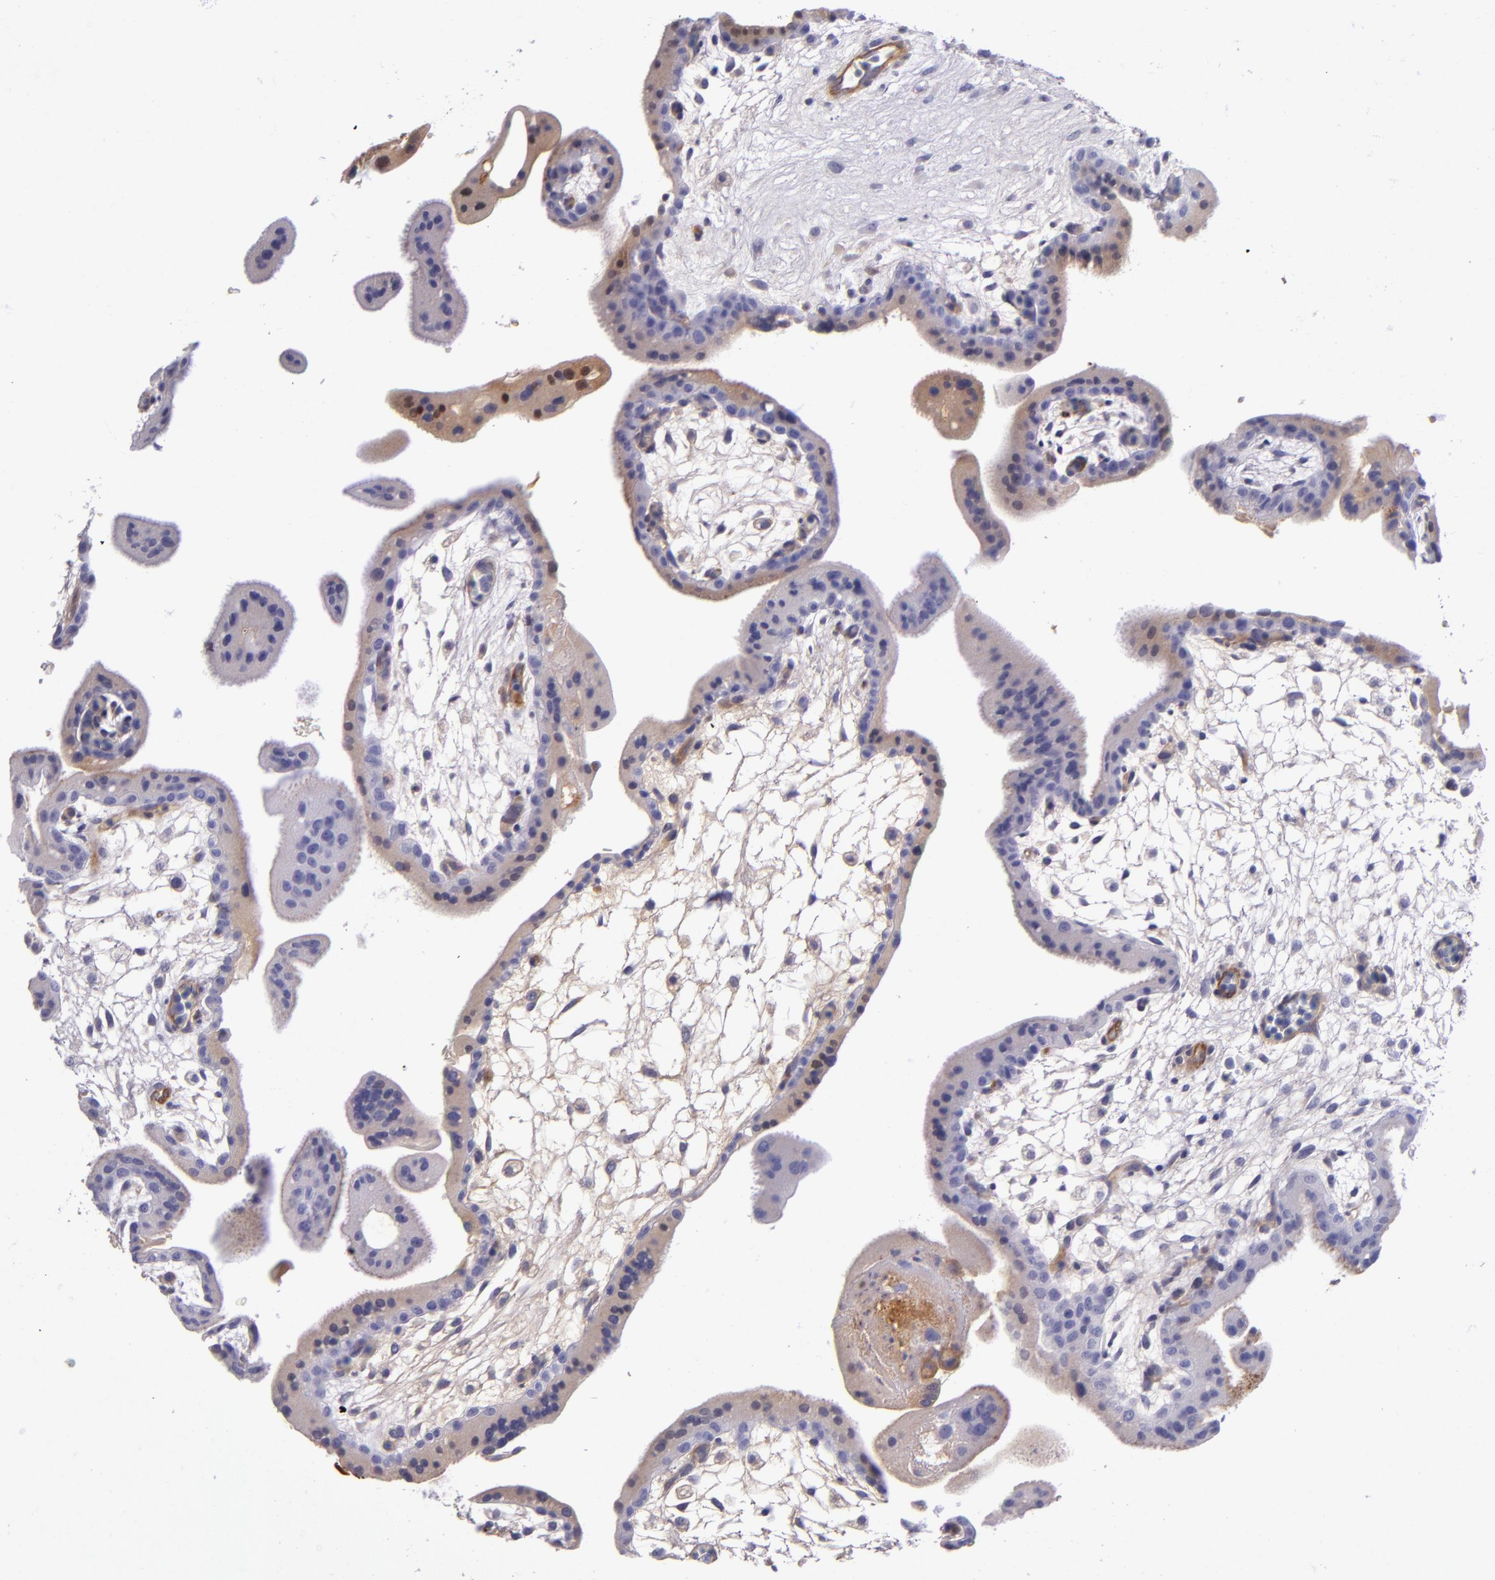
{"staining": {"intensity": "moderate", "quantity": "25%-75%", "location": "cytoplasmic/membranous"}, "tissue": "placenta", "cell_type": "Decidual cells", "image_type": "normal", "snomed": [{"axis": "morphology", "description": "Normal tissue, NOS"}, {"axis": "topography", "description": "Placenta"}], "caption": "A histopathology image showing moderate cytoplasmic/membranous expression in approximately 25%-75% of decidual cells in benign placenta, as visualized by brown immunohistochemical staining.", "gene": "CLEC3B", "patient": {"sex": "female", "age": 35}}